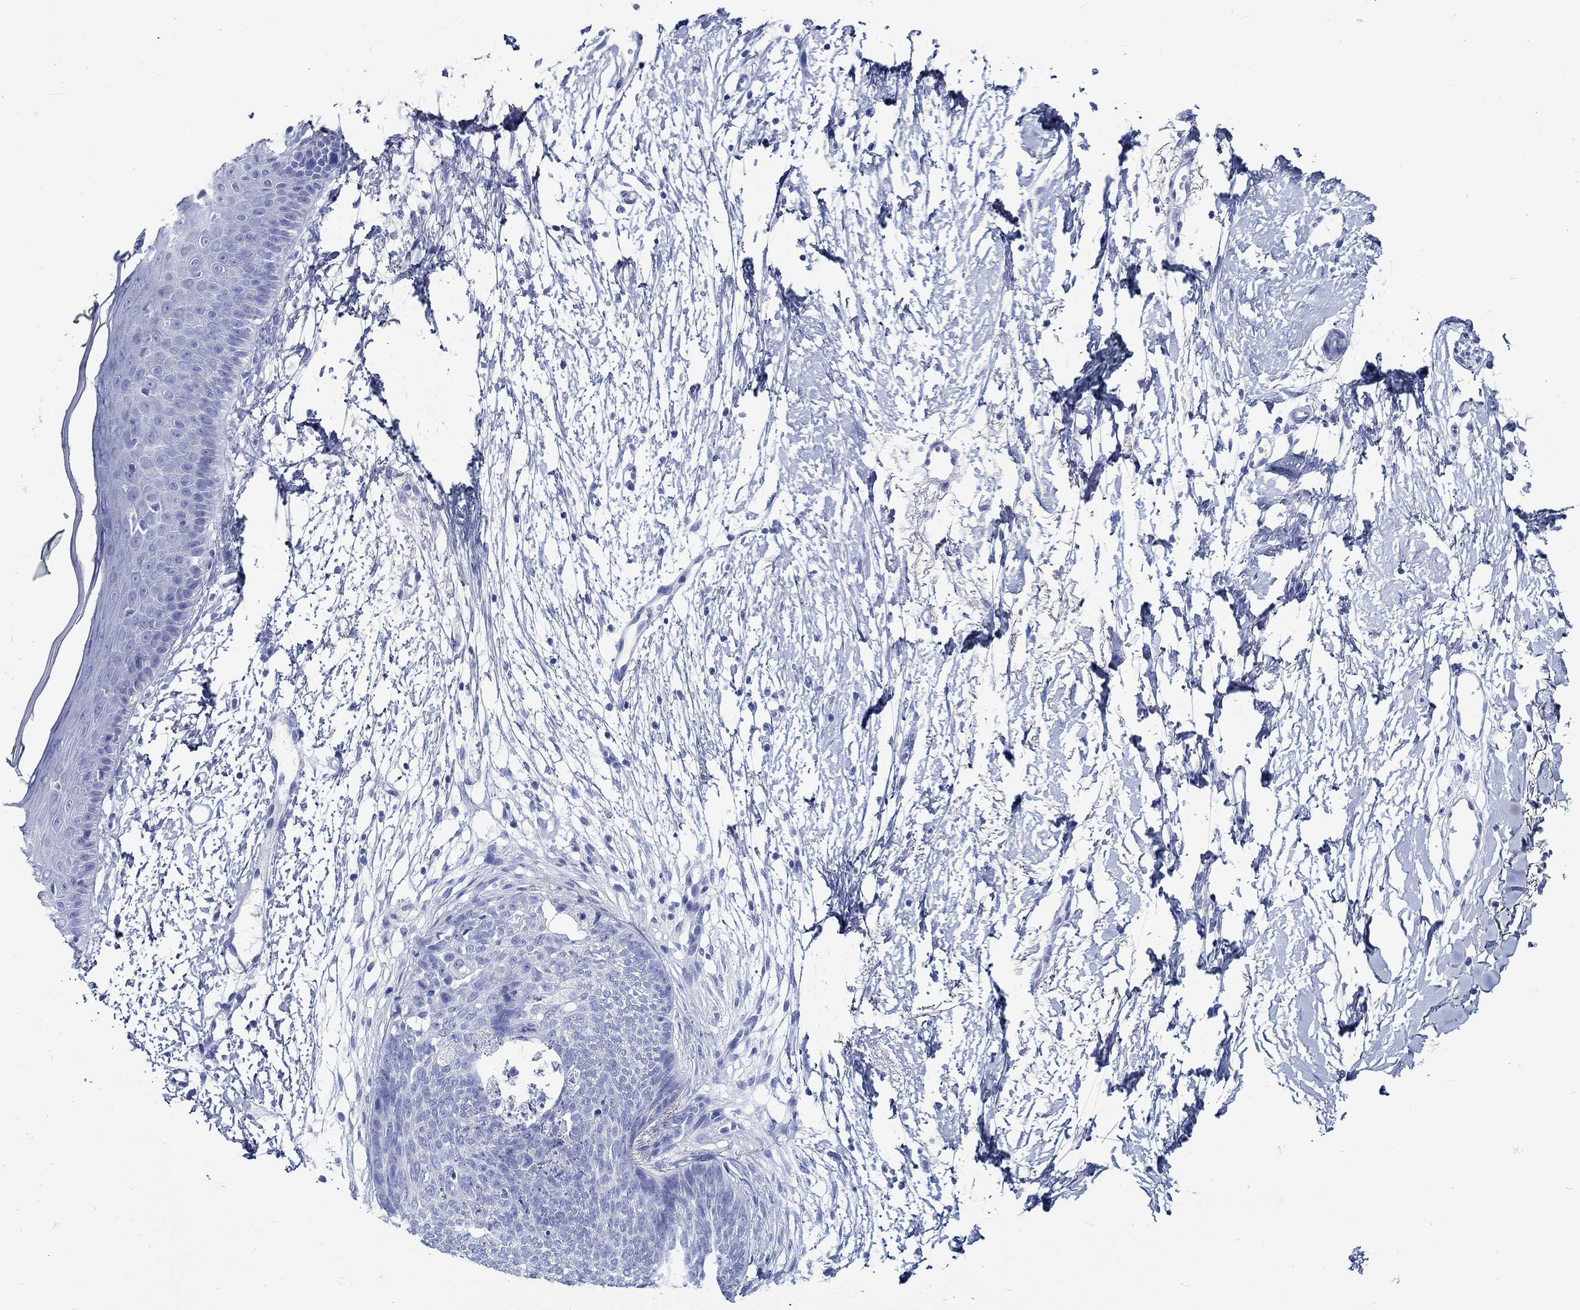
{"staining": {"intensity": "negative", "quantity": "none", "location": "none"}, "tissue": "skin cancer", "cell_type": "Tumor cells", "image_type": "cancer", "snomed": [{"axis": "morphology", "description": "Normal tissue, NOS"}, {"axis": "morphology", "description": "Basal cell carcinoma"}, {"axis": "topography", "description": "Skin"}], "caption": "A high-resolution micrograph shows immunohistochemistry staining of skin cancer, which reveals no significant positivity in tumor cells.", "gene": "RD3L", "patient": {"sex": "male", "age": 84}}